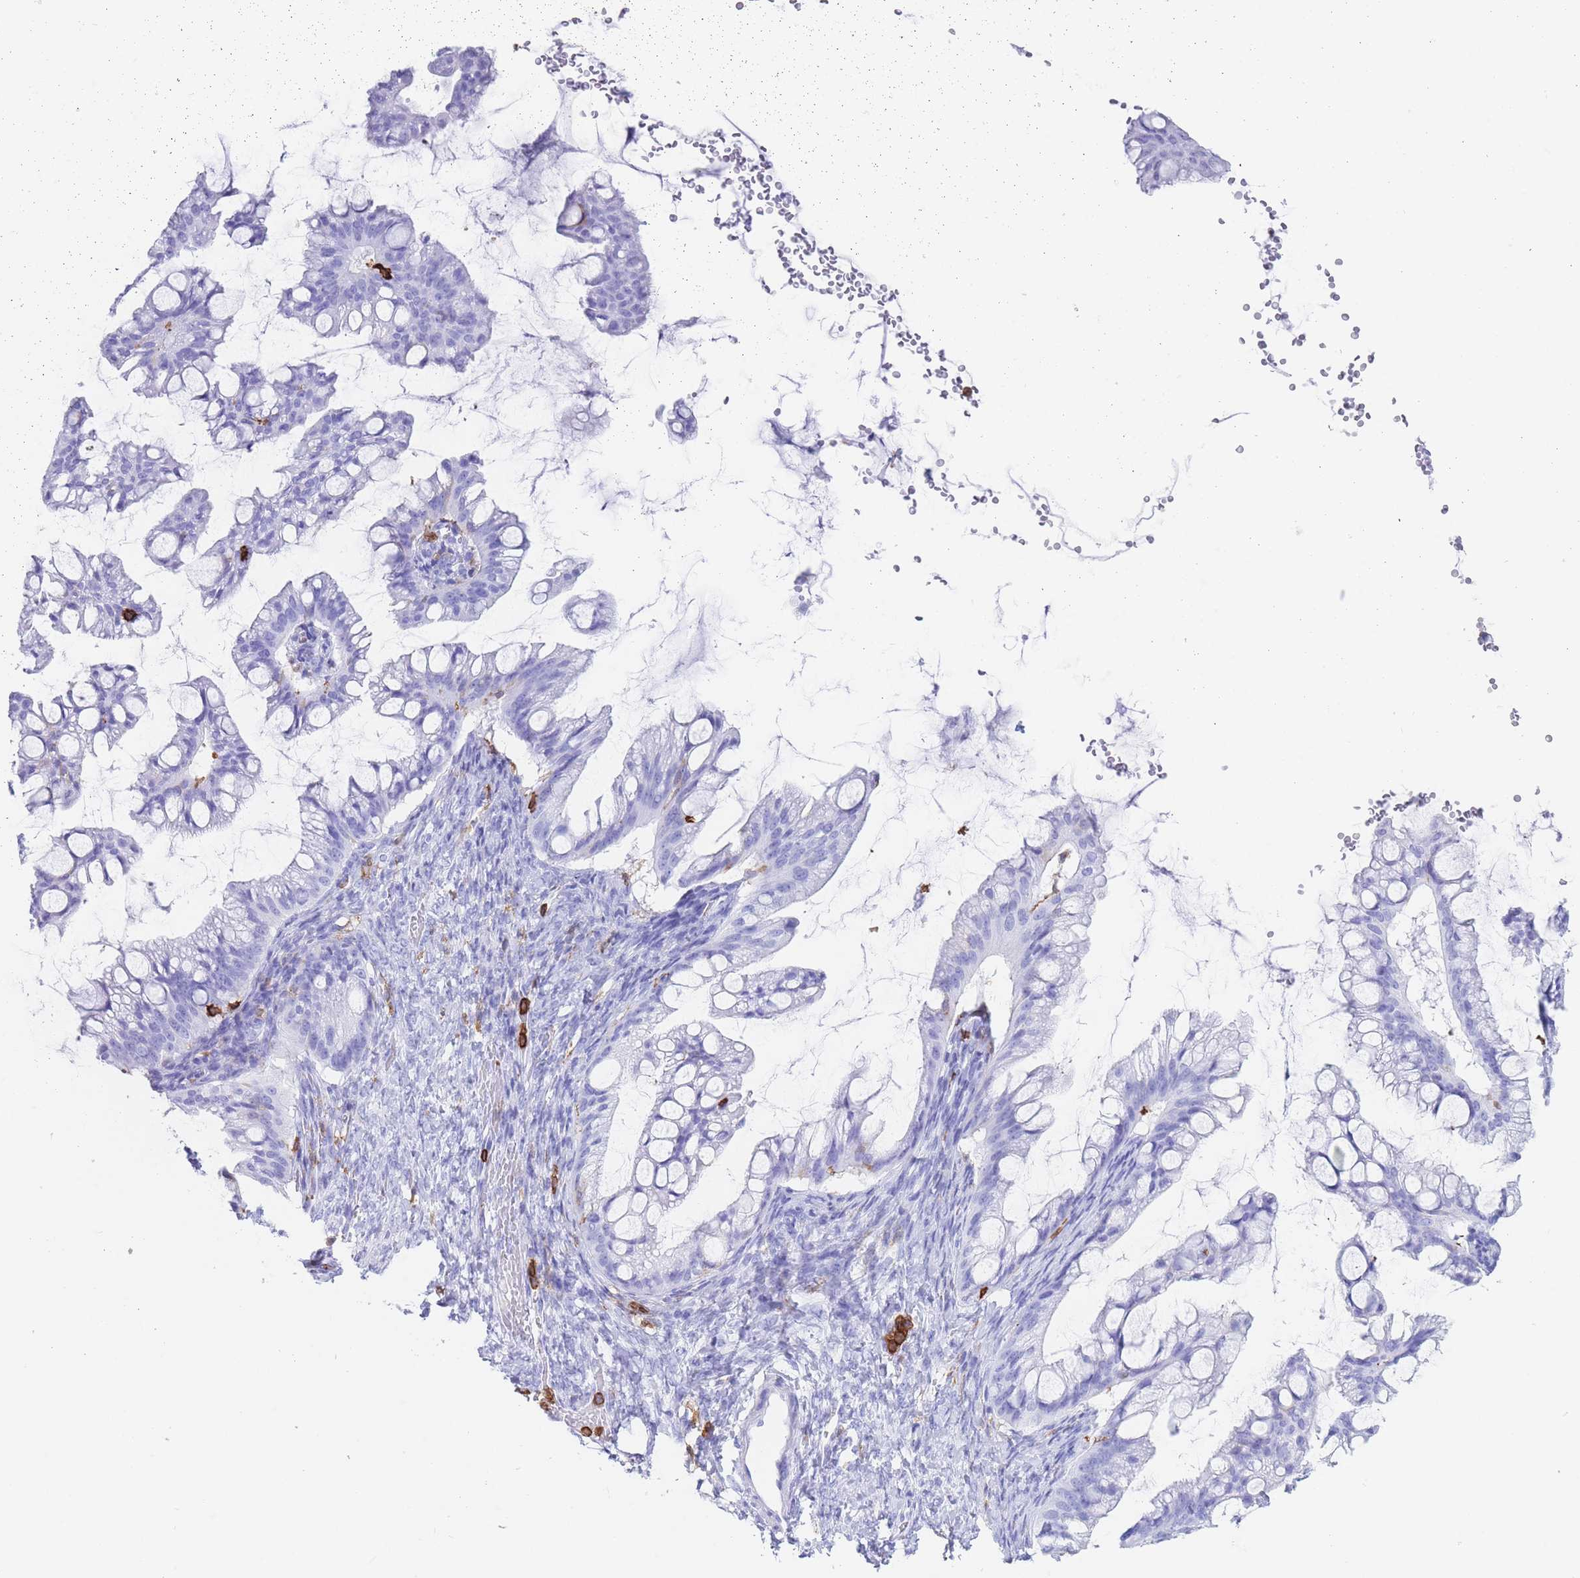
{"staining": {"intensity": "negative", "quantity": "none", "location": "none"}, "tissue": "ovarian cancer", "cell_type": "Tumor cells", "image_type": "cancer", "snomed": [{"axis": "morphology", "description": "Cystadenocarcinoma, mucinous, NOS"}, {"axis": "topography", "description": "Ovary"}], "caption": "Protein analysis of ovarian cancer displays no significant expression in tumor cells.", "gene": "CORO1A", "patient": {"sex": "female", "age": 73}}